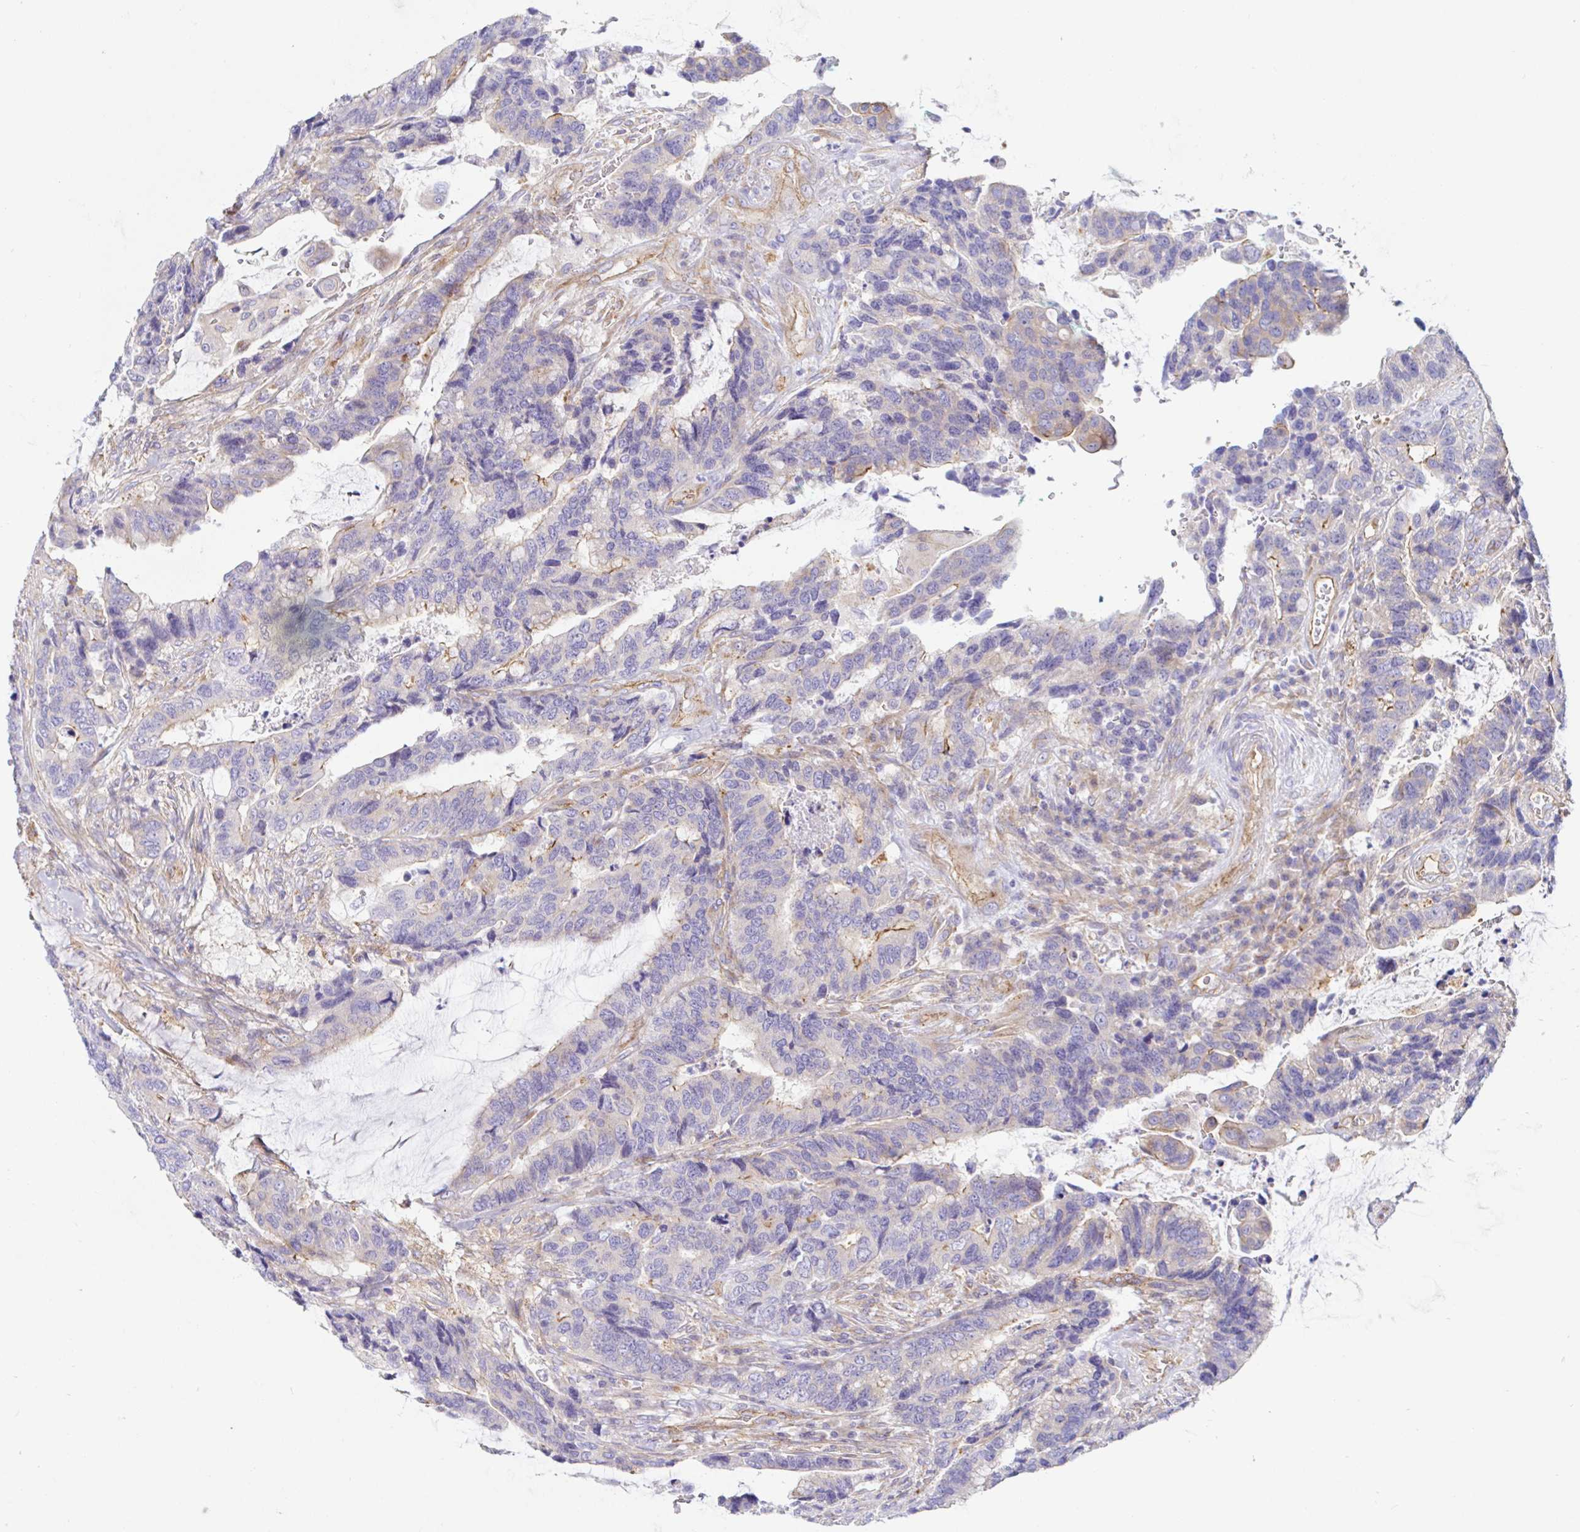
{"staining": {"intensity": "weak", "quantity": "<25%", "location": "cytoplasmic/membranous"}, "tissue": "colorectal cancer", "cell_type": "Tumor cells", "image_type": "cancer", "snomed": [{"axis": "morphology", "description": "Adenocarcinoma, NOS"}, {"axis": "topography", "description": "Rectum"}], "caption": "DAB (3,3'-diaminobenzidine) immunohistochemical staining of colorectal cancer (adenocarcinoma) reveals no significant expression in tumor cells.", "gene": "ARL4D", "patient": {"sex": "female", "age": 59}}